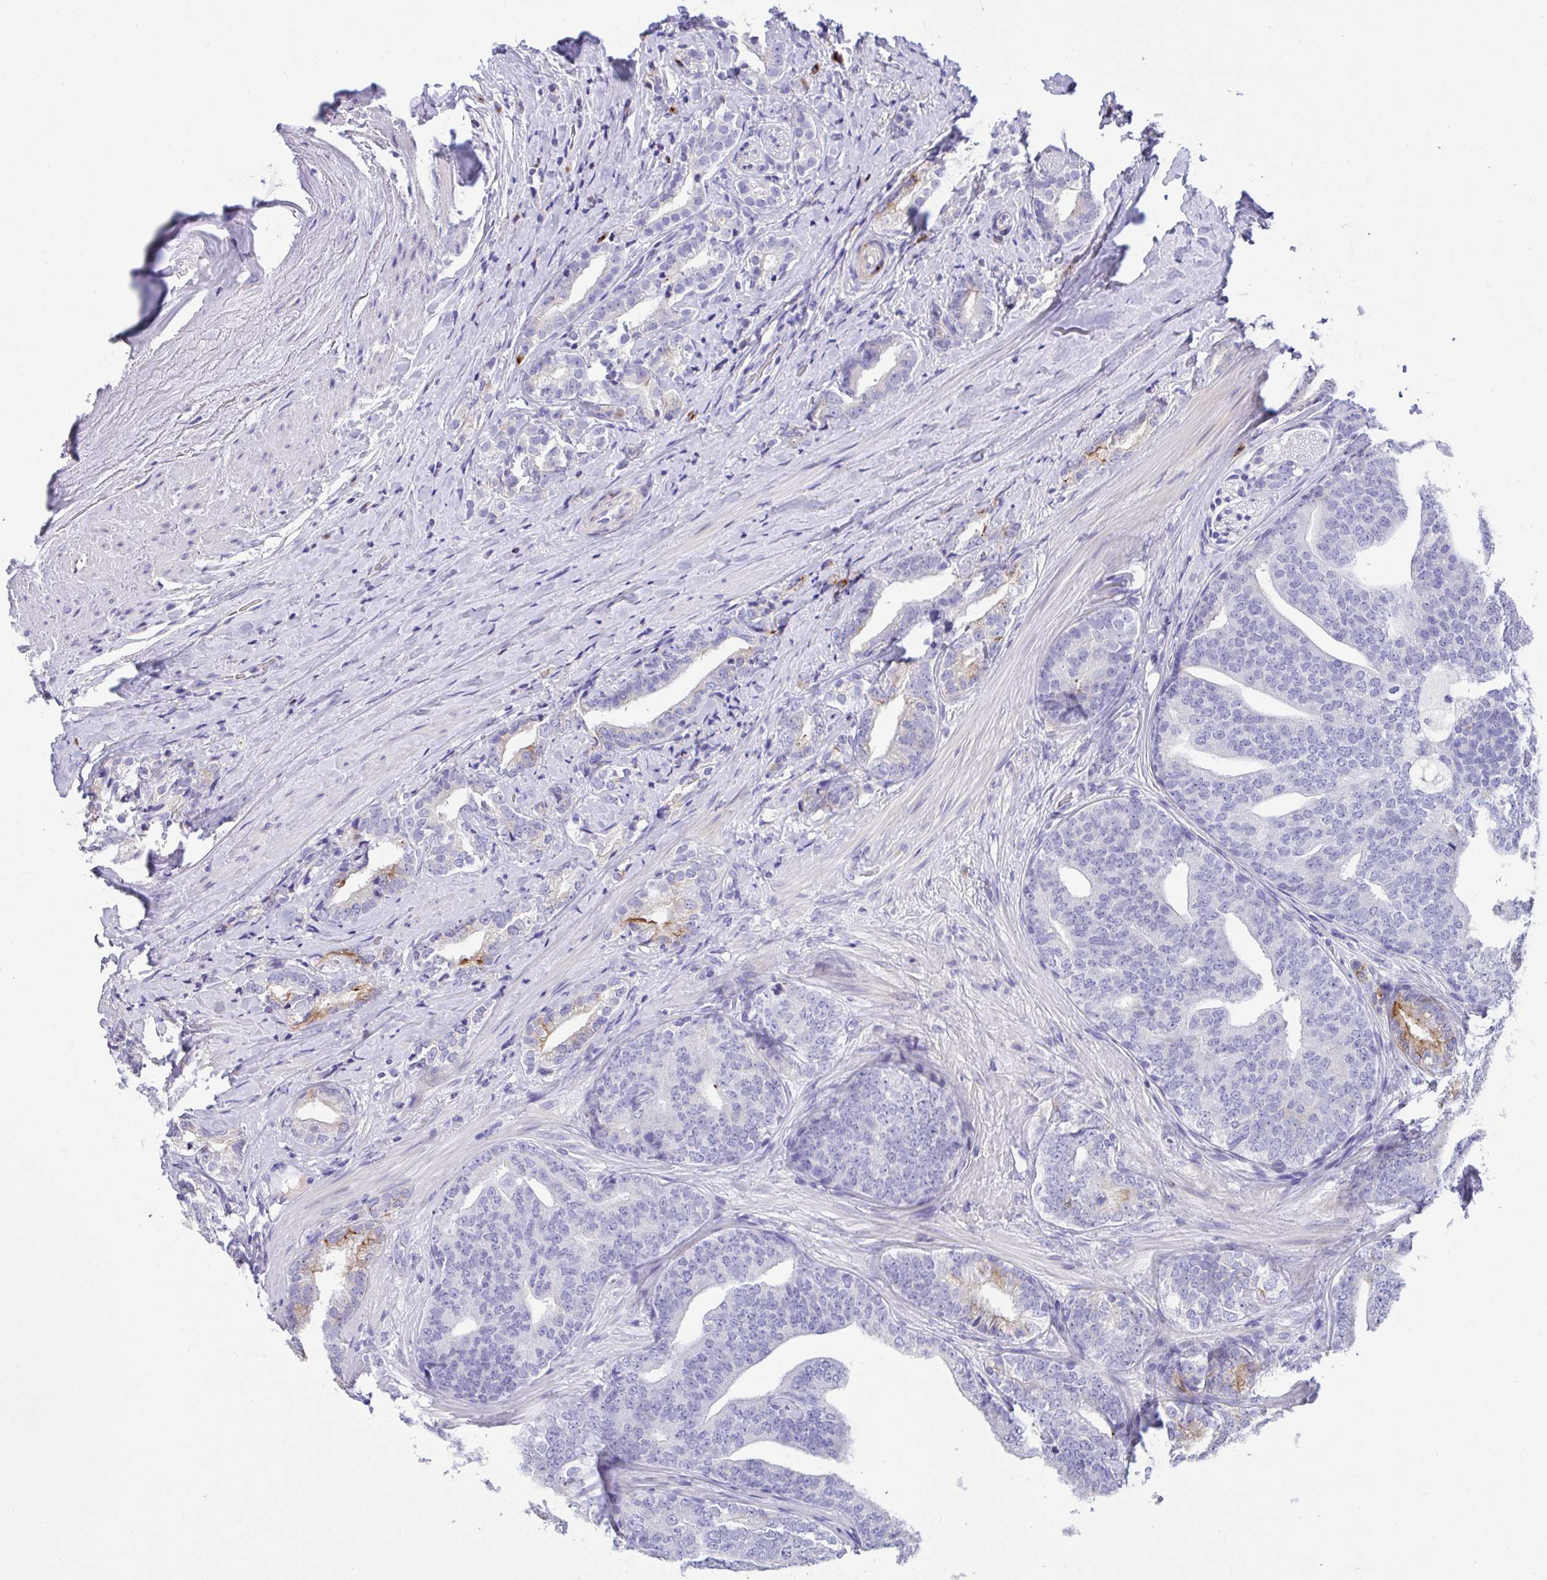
{"staining": {"intensity": "moderate", "quantity": "<25%", "location": "cytoplasmic/membranous"}, "tissue": "prostate cancer", "cell_type": "Tumor cells", "image_type": "cancer", "snomed": [{"axis": "morphology", "description": "Adenocarcinoma, High grade"}, {"axis": "topography", "description": "Prostate"}], "caption": "Immunohistochemical staining of human prostate cancer (adenocarcinoma (high-grade)) reveals moderate cytoplasmic/membranous protein positivity in approximately <25% of tumor cells.", "gene": "FBXL20", "patient": {"sex": "male", "age": 72}}